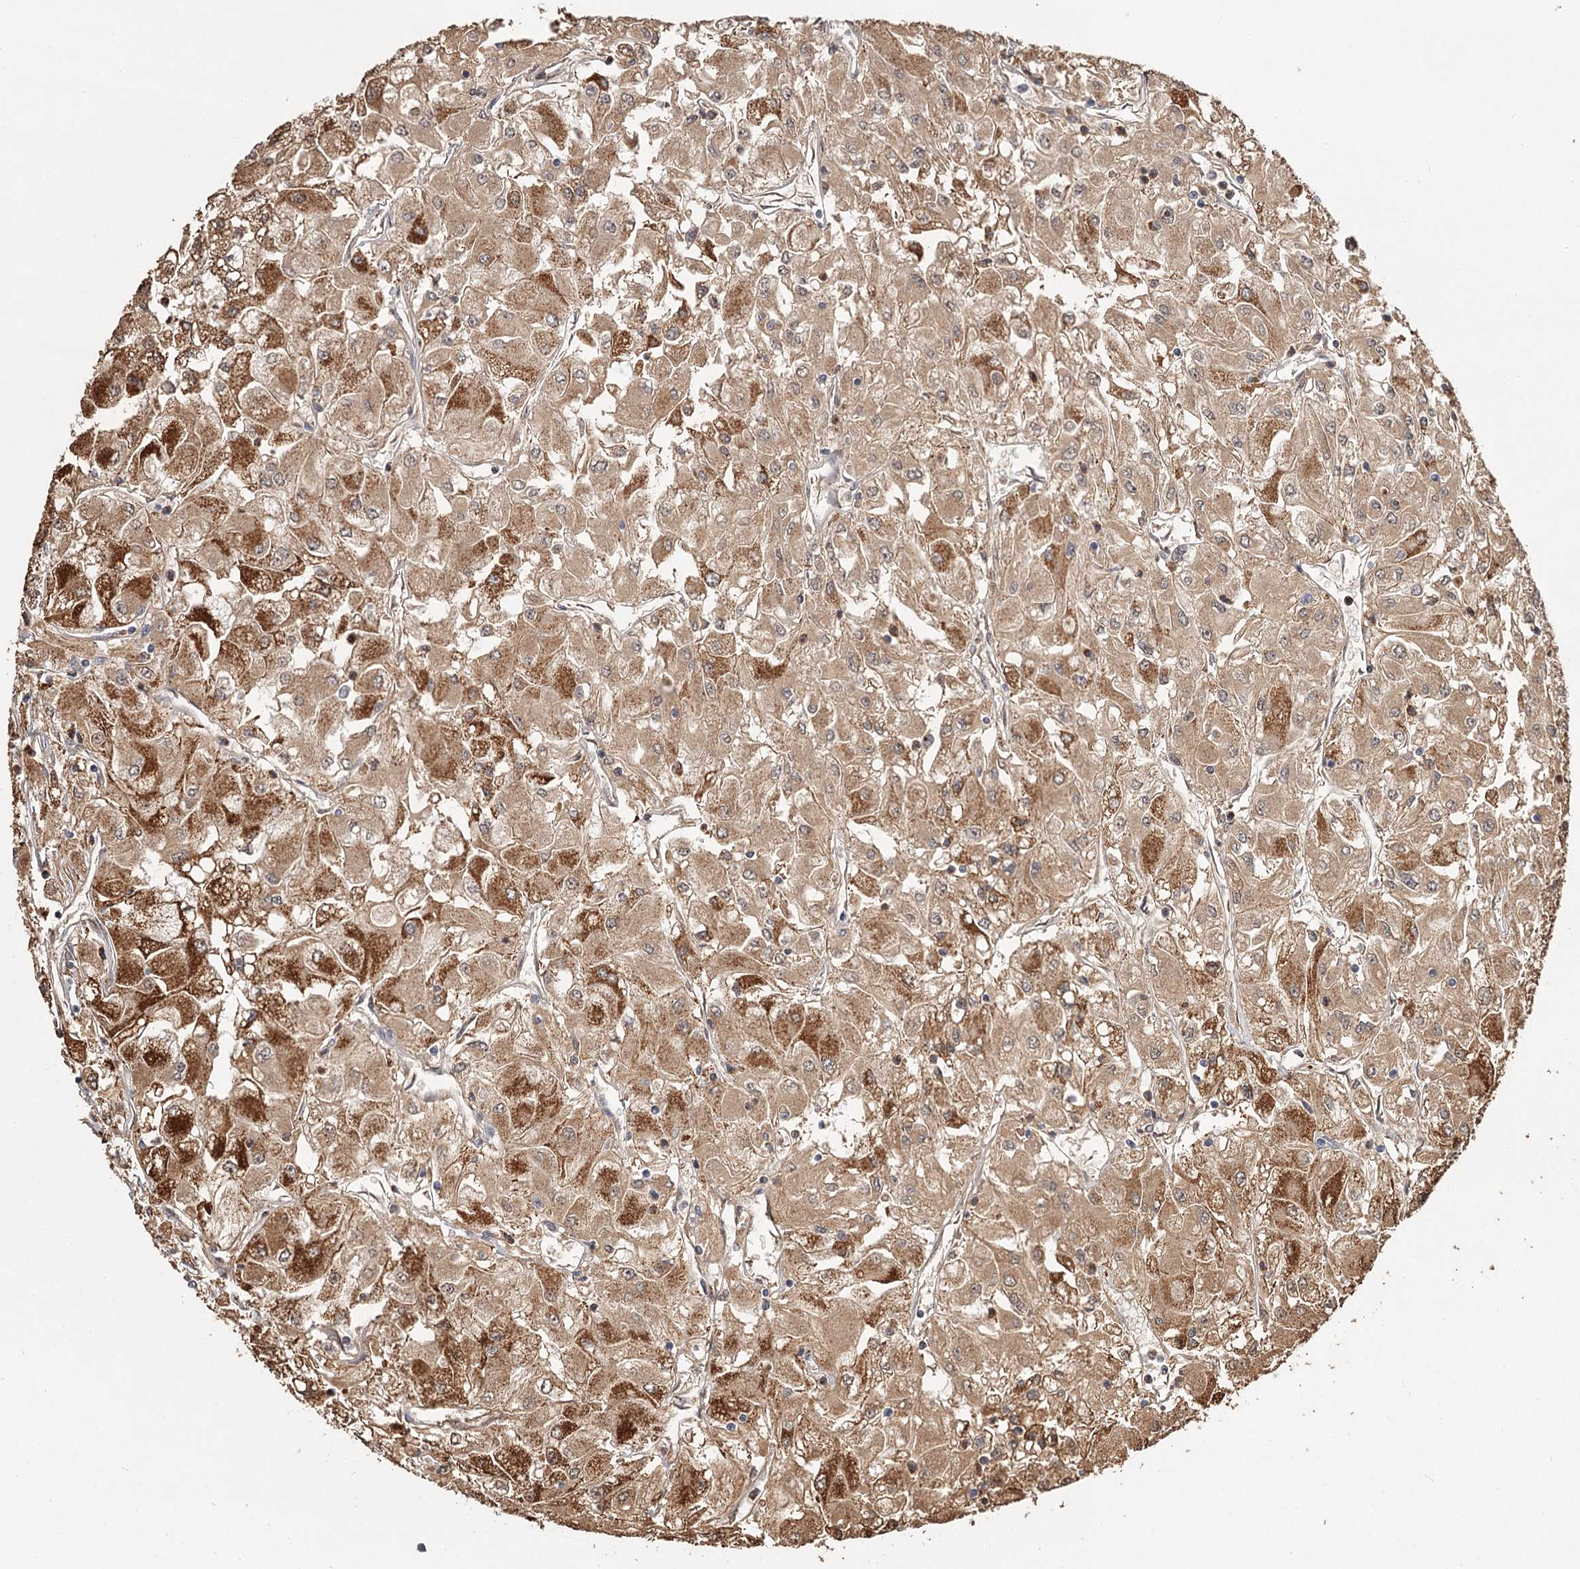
{"staining": {"intensity": "moderate", "quantity": ">75%", "location": "cytoplasmic/membranous"}, "tissue": "renal cancer", "cell_type": "Tumor cells", "image_type": "cancer", "snomed": [{"axis": "morphology", "description": "Adenocarcinoma, NOS"}, {"axis": "topography", "description": "Kidney"}], "caption": "This micrograph reveals immunohistochemistry staining of human renal cancer (adenocarcinoma), with medium moderate cytoplasmic/membranous expression in approximately >75% of tumor cells.", "gene": "CDC123", "patient": {"sex": "male", "age": 80}}